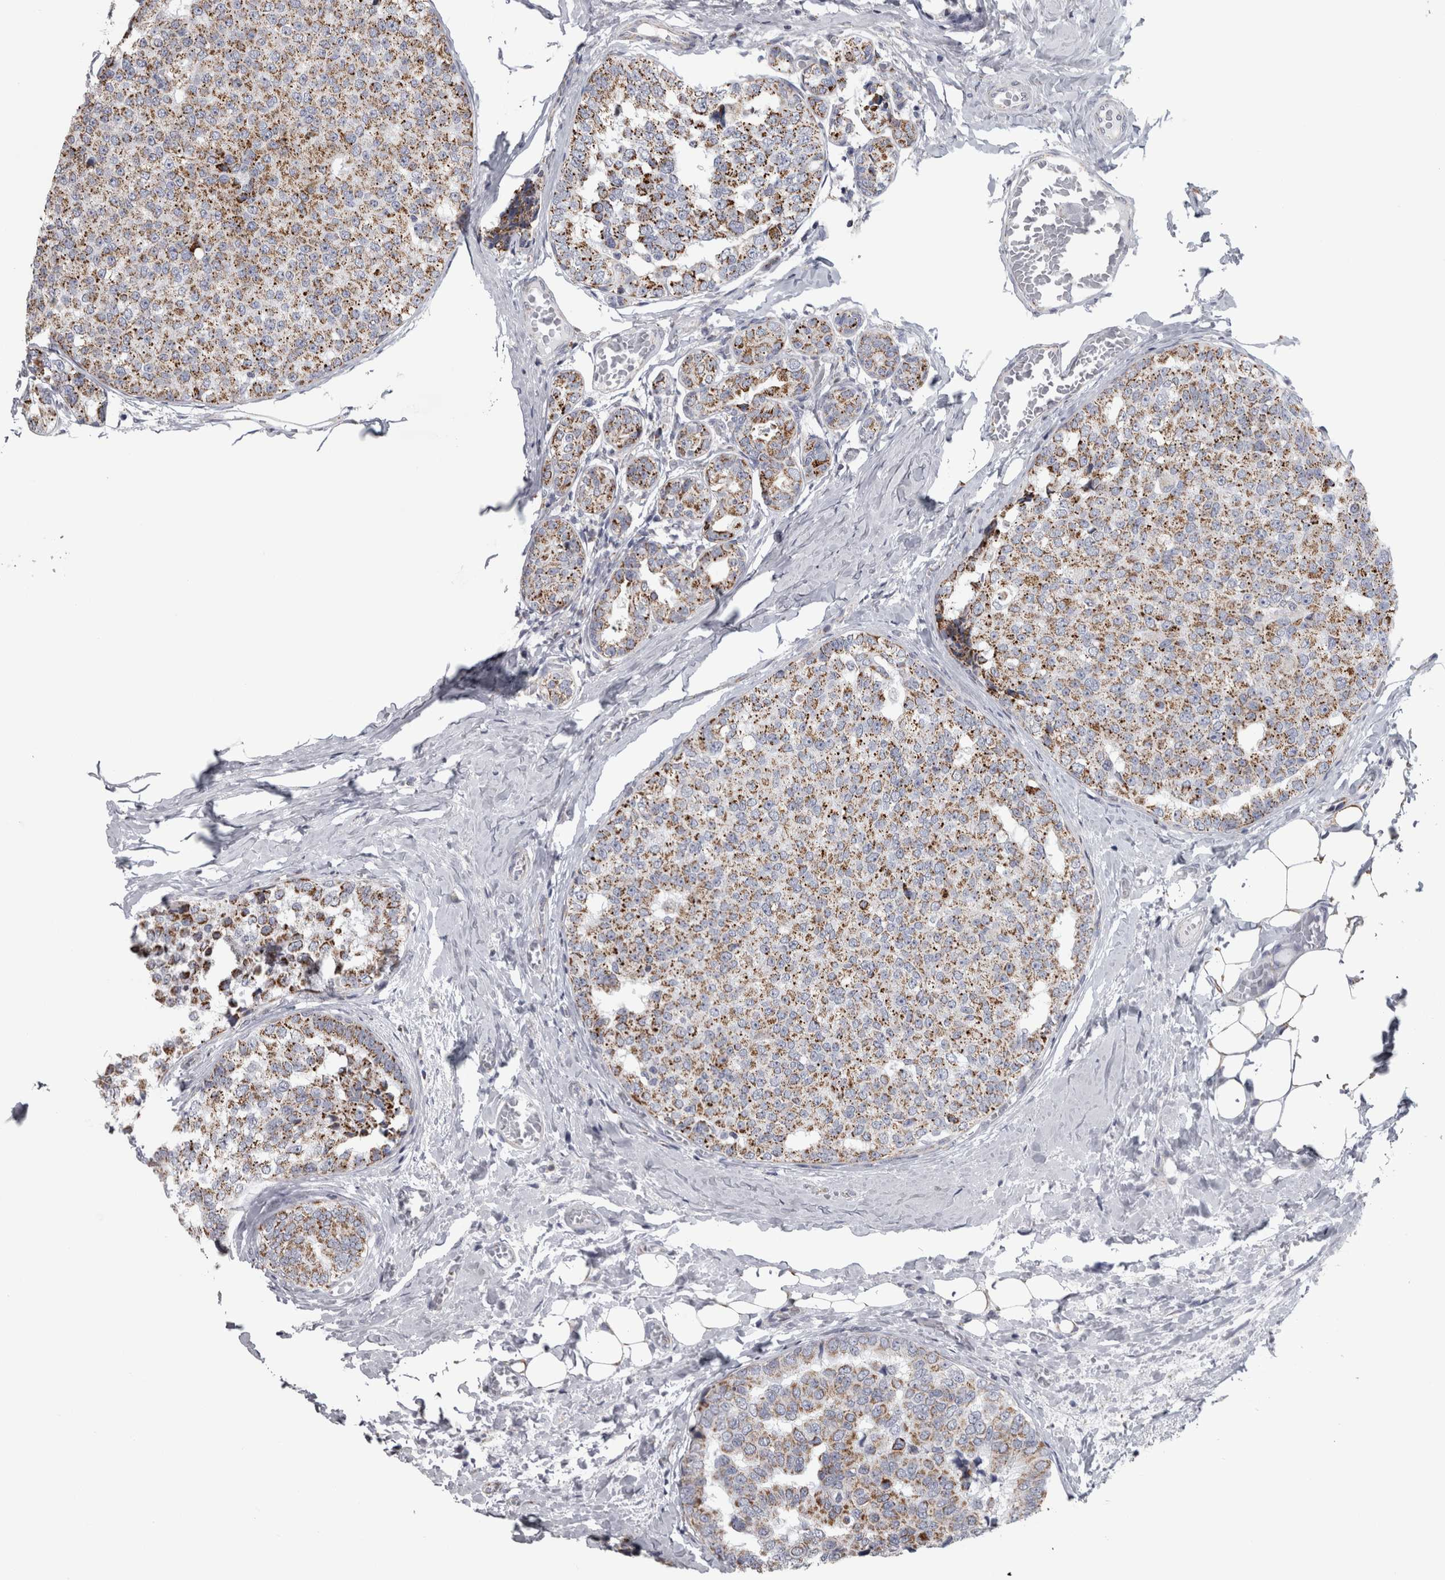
{"staining": {"intensity": "moderate", "quantity": ">75%", "location": "cytoplasmic/membranous"}, "tissue": "breast cancer", "cell_type": "Tumor cells", "image_type": "cancer", "snomed": [{"axis": "morphology", "description": "Normal tissue, NOS"}, {"axis": "morphology", "description": "Duct carcinoma"}, {"axis": "topography", "description": "Breast"}], "caption": "About >75% of tumor cells in breast cancer (infiltrating ductal carcinoma) show moderate cytoplasmic/membranous protein staining as visualized by brown immunohistochemical staining.", "gene": "DBT", "patient": {"sex": "female", "age": 43}}